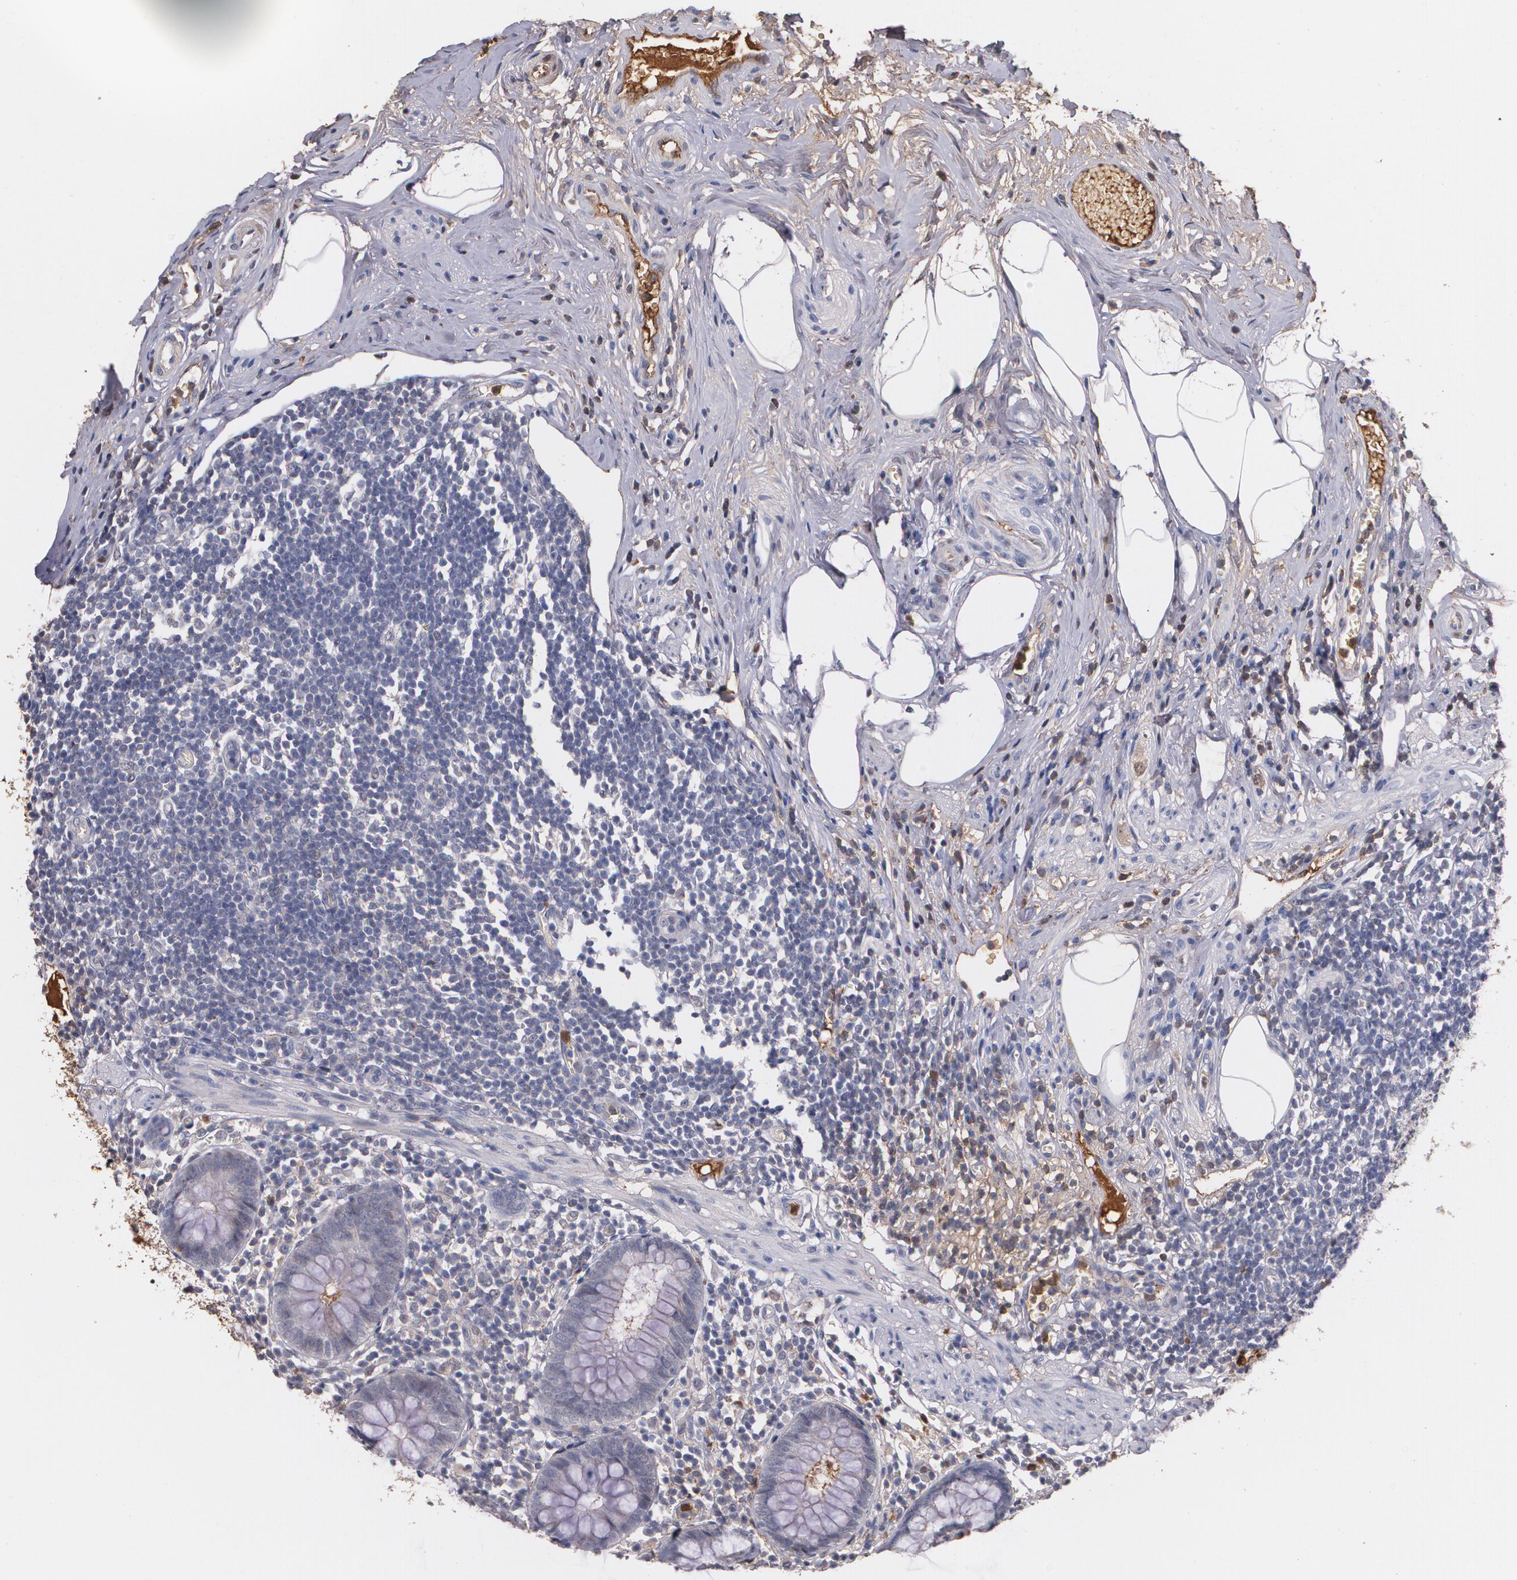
{"staining": {"intensity": "negative", "quantity": "none", "location": "none"}, "tissue": "appendix", "cell_type": "Glandular cells", "image_type": "normal", "snomed": [{"axis": "morphology", "description": "Normal tissue, NOS"}, {"axis": "topography", "description": "Appendix"}], "caption": "The photomicrograph displays no staining of glandular cells in unremarkable appendix. Brightfield microscopy of immunohistochemistry (IHC) stained with DAB (3,3'-diaminobenzidine) (brown) and hematoxylin (blue), captured at high magnification.", "gene": "PTS", "patient": {"sex": "male", "age": 38}}